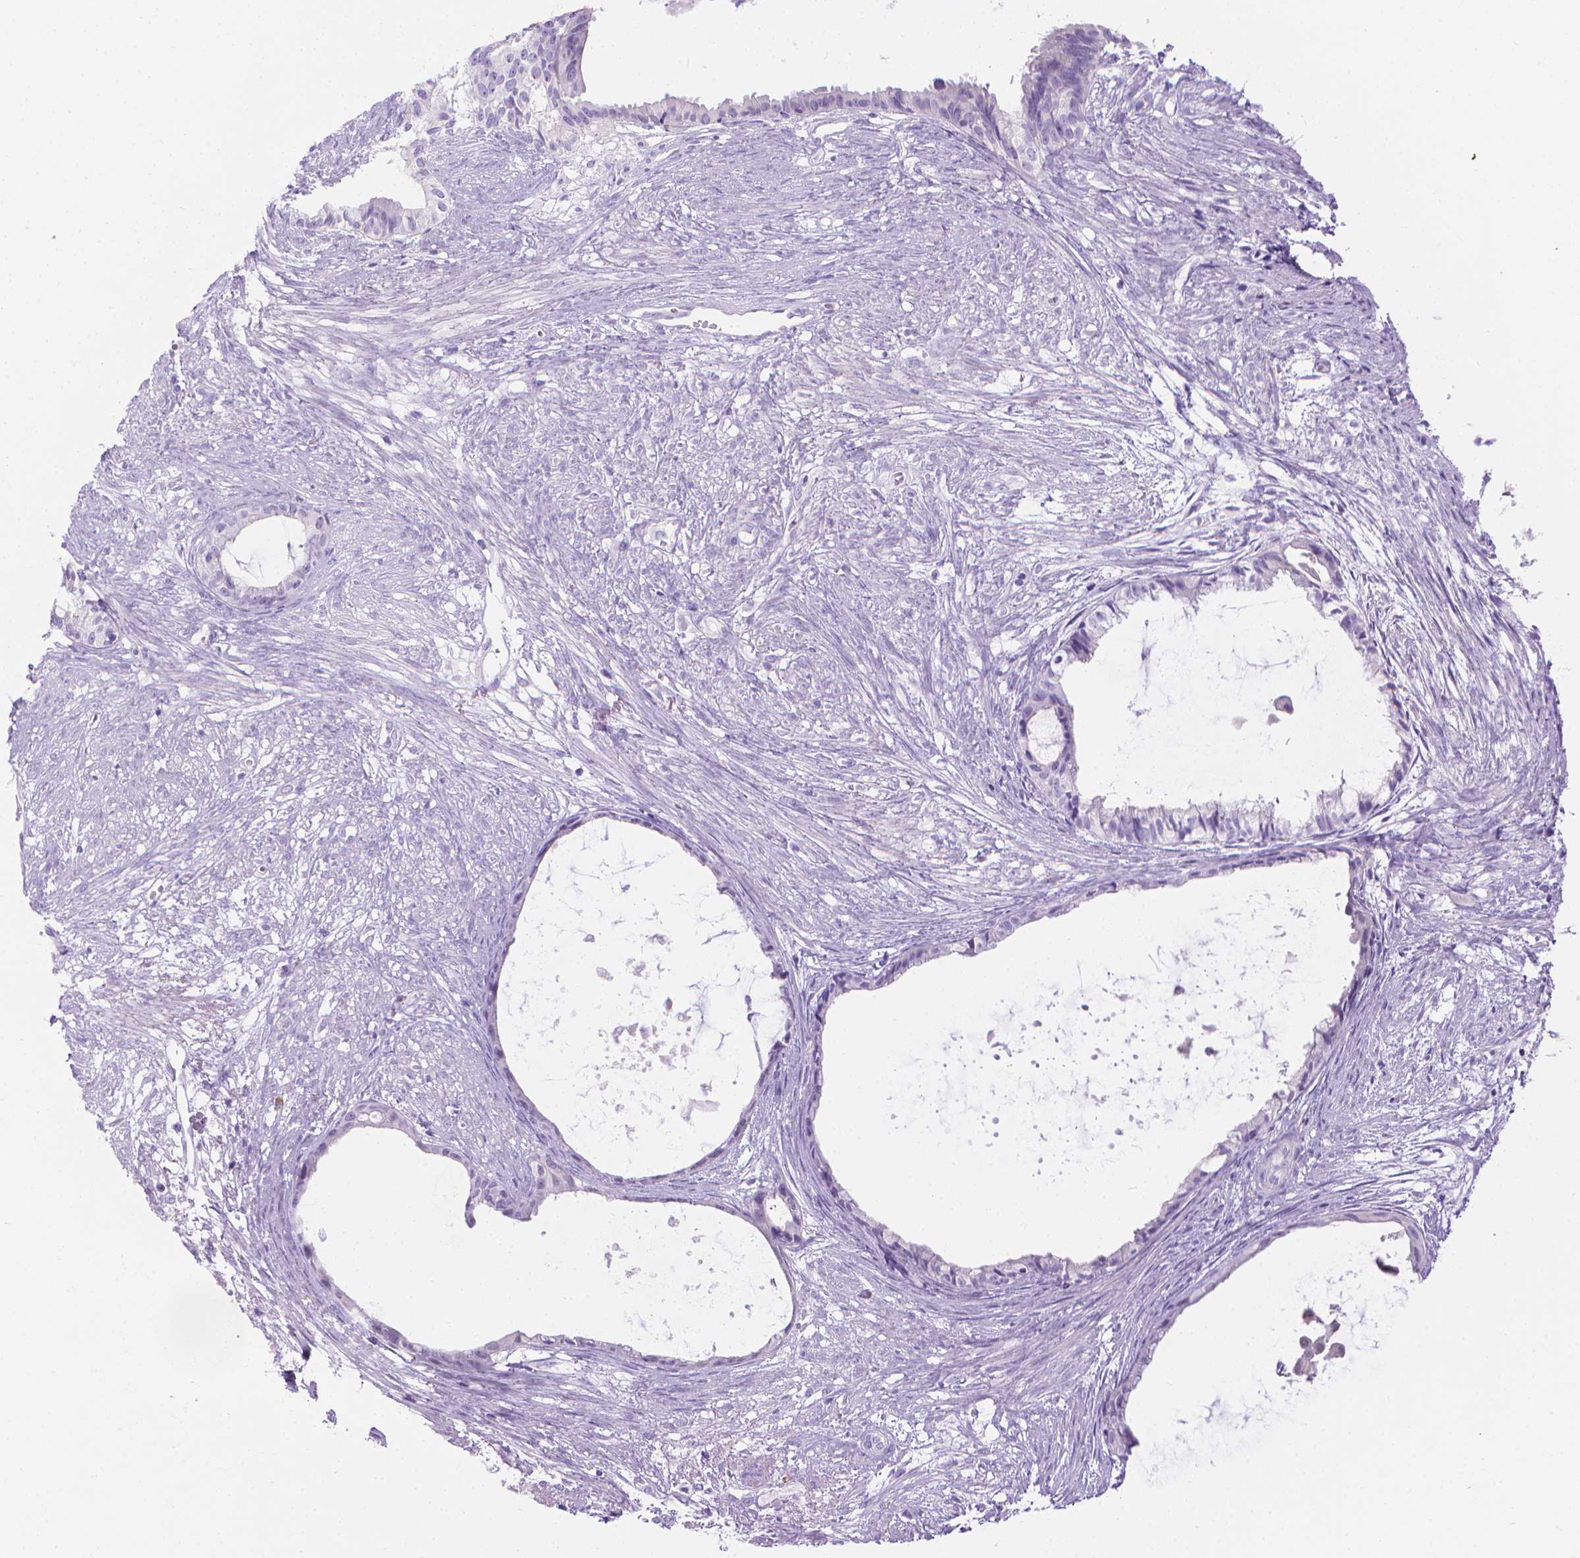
{"staining": {"intensity": "negative", "quantity": "none", "location": "none"}, "tissue": "endometrial cancer", "cell_type": "Tumor cells", "image_type": "cancer", "snomed": [{"axis": "morphology", "description": "Adenocarcinoma, NOS"}, {"axis": "topography", "description": "Endometrium"}], "caption": "Immunohistochemical staining of endometrial adenocarcinoma displays no significant expression in tumor cells.", "gene": "SPAG6", "patient": {"sex": "female", "age": 86}}